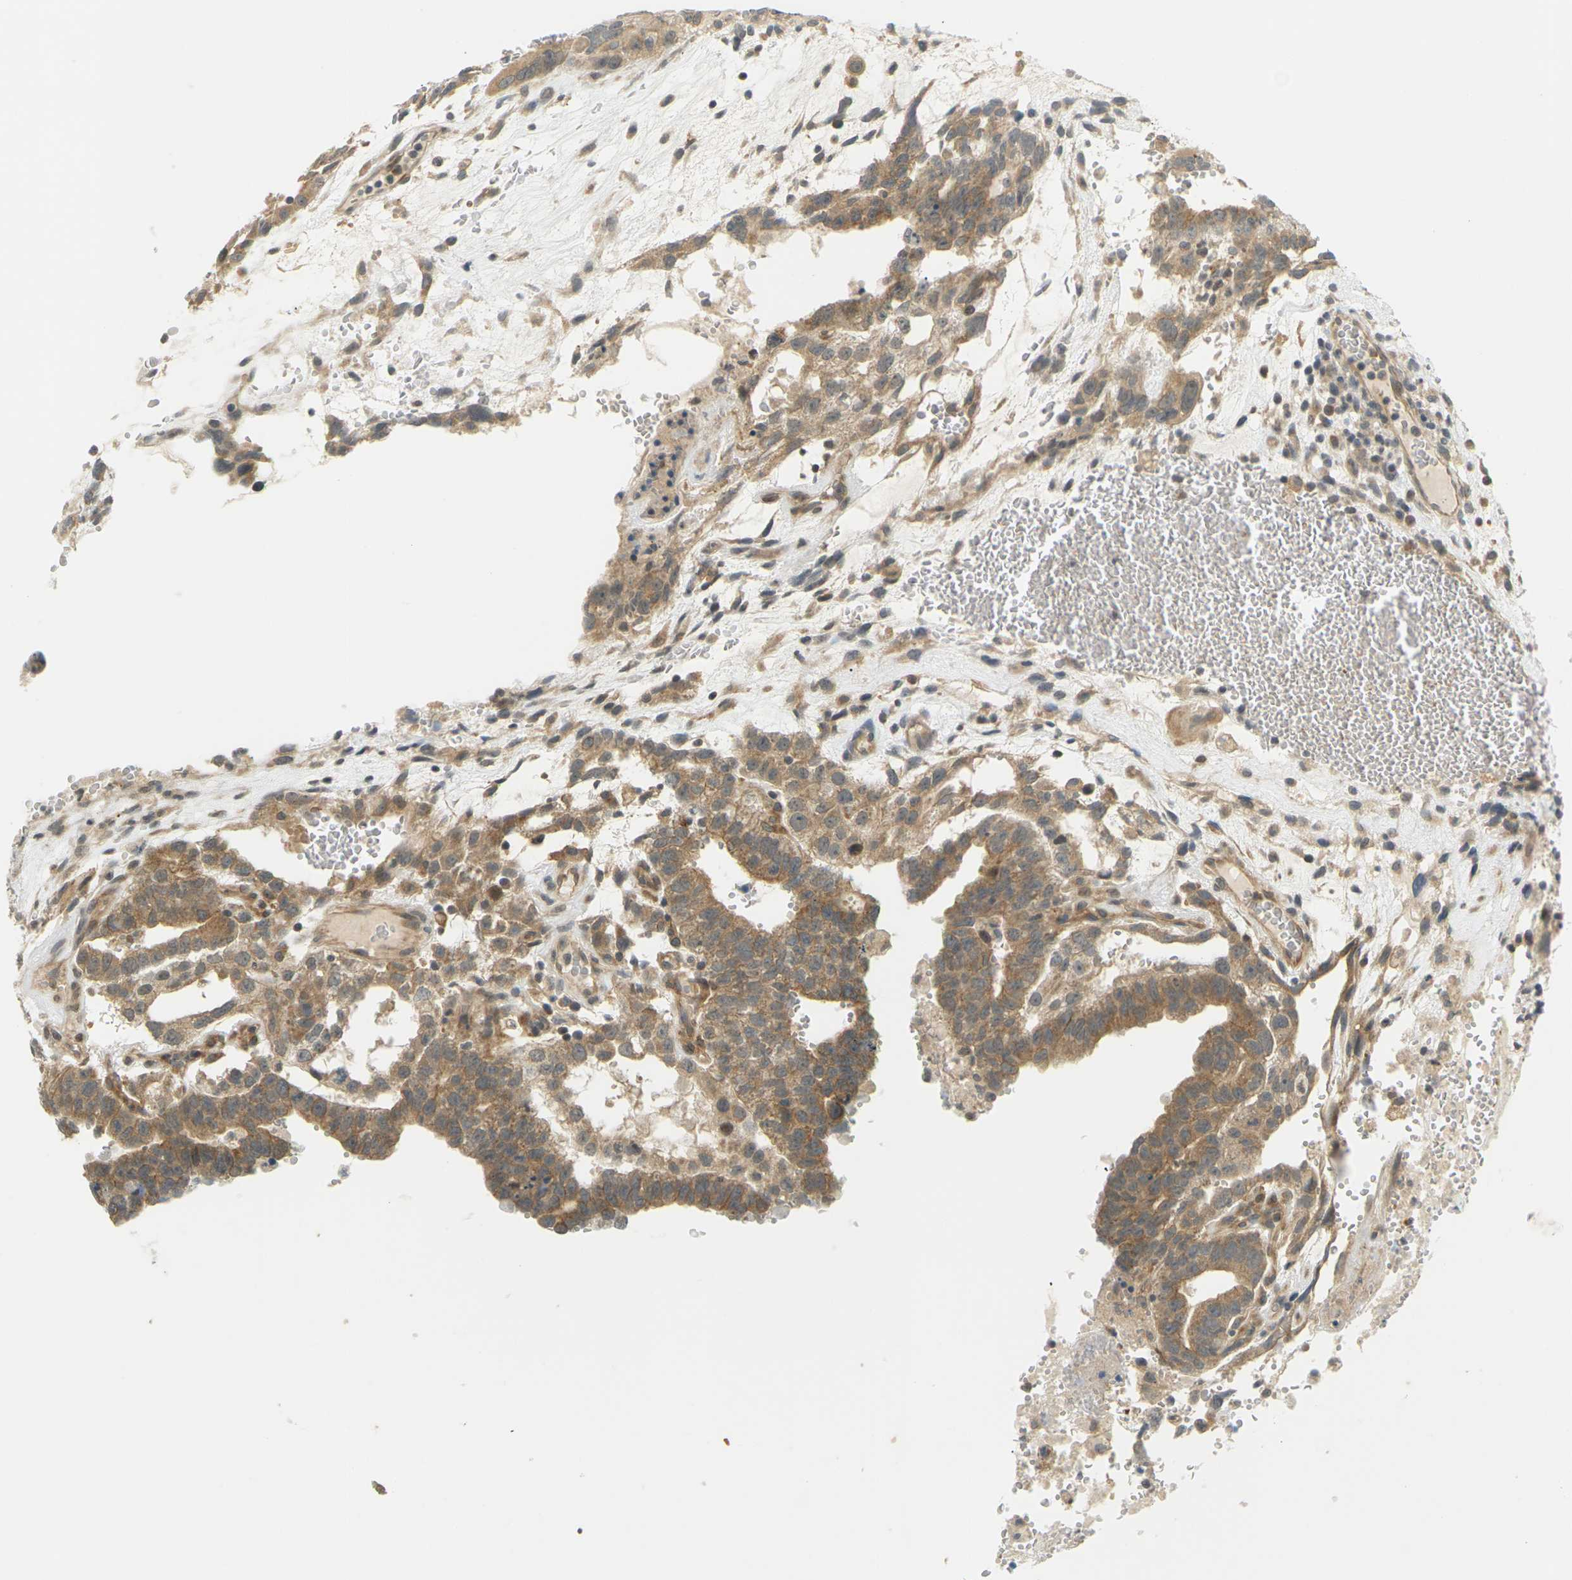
{"staining": {"intensity": "moderate", "quantity": ">75%", "location": "cytoplasmic/membranous"}, "tissue": "testis cancer", "cell_type": "Tumor cells", "image_type": "cancer", "snomed": [{"axis": "morphology", "description": "Seminoma, NOS"}, {"axis": "morphology", "description": "Carcinoma, Embryonal, NOS"}, {"axis": "topography", "description": "Testis"}], "caption": "Embryonal carcinoma (testis) tissue exhibits moderate cytoplasmic/membranous positivity in about >75% of tumor cells, visualized by immunohistochemistry. (brown staining indicates protein expression, while blue staining denotes nuclei).", "gene": "SOCS6", "patient": {"sex": "male", "age": 52}}